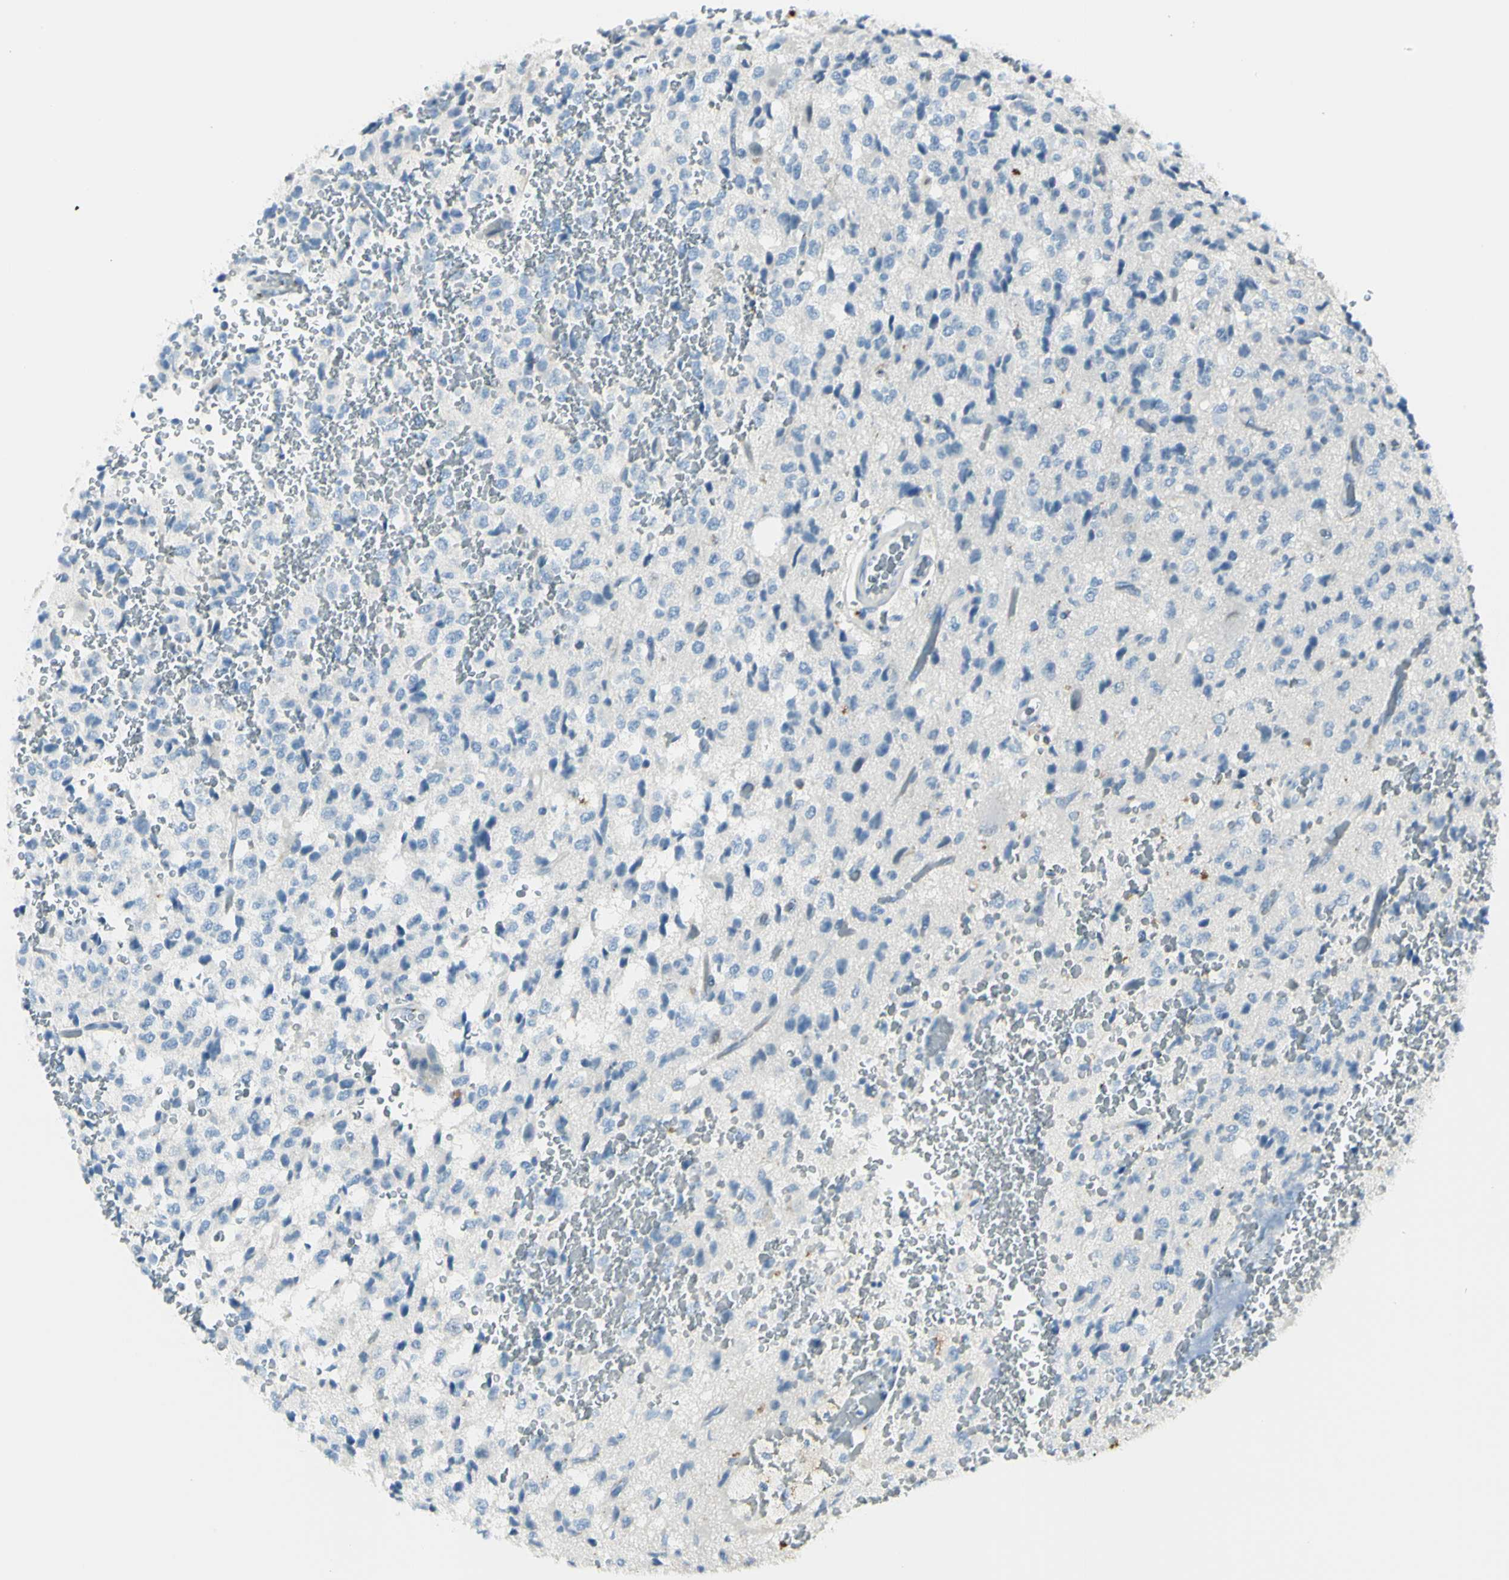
{"staining": {"intensity": "negative", "quantity": "none", "location": "none"}, "tissue": "glioma", "cell_type": "Tumor cells", "image_type": "cancer", "snomed": [{"axis": "morphology", "description": "Glioma, malignant, High grade"}, {"axis": "topography", "description": "pancreas cauda"}], "caption": "Immunohistochemistry (IHC) photomicrograph of human glioma stained for a protein (brown), which exhibits no expression in tumor cells.", "gene": "B4GALT1", "patient": {"sex": "male", "age": 60}}